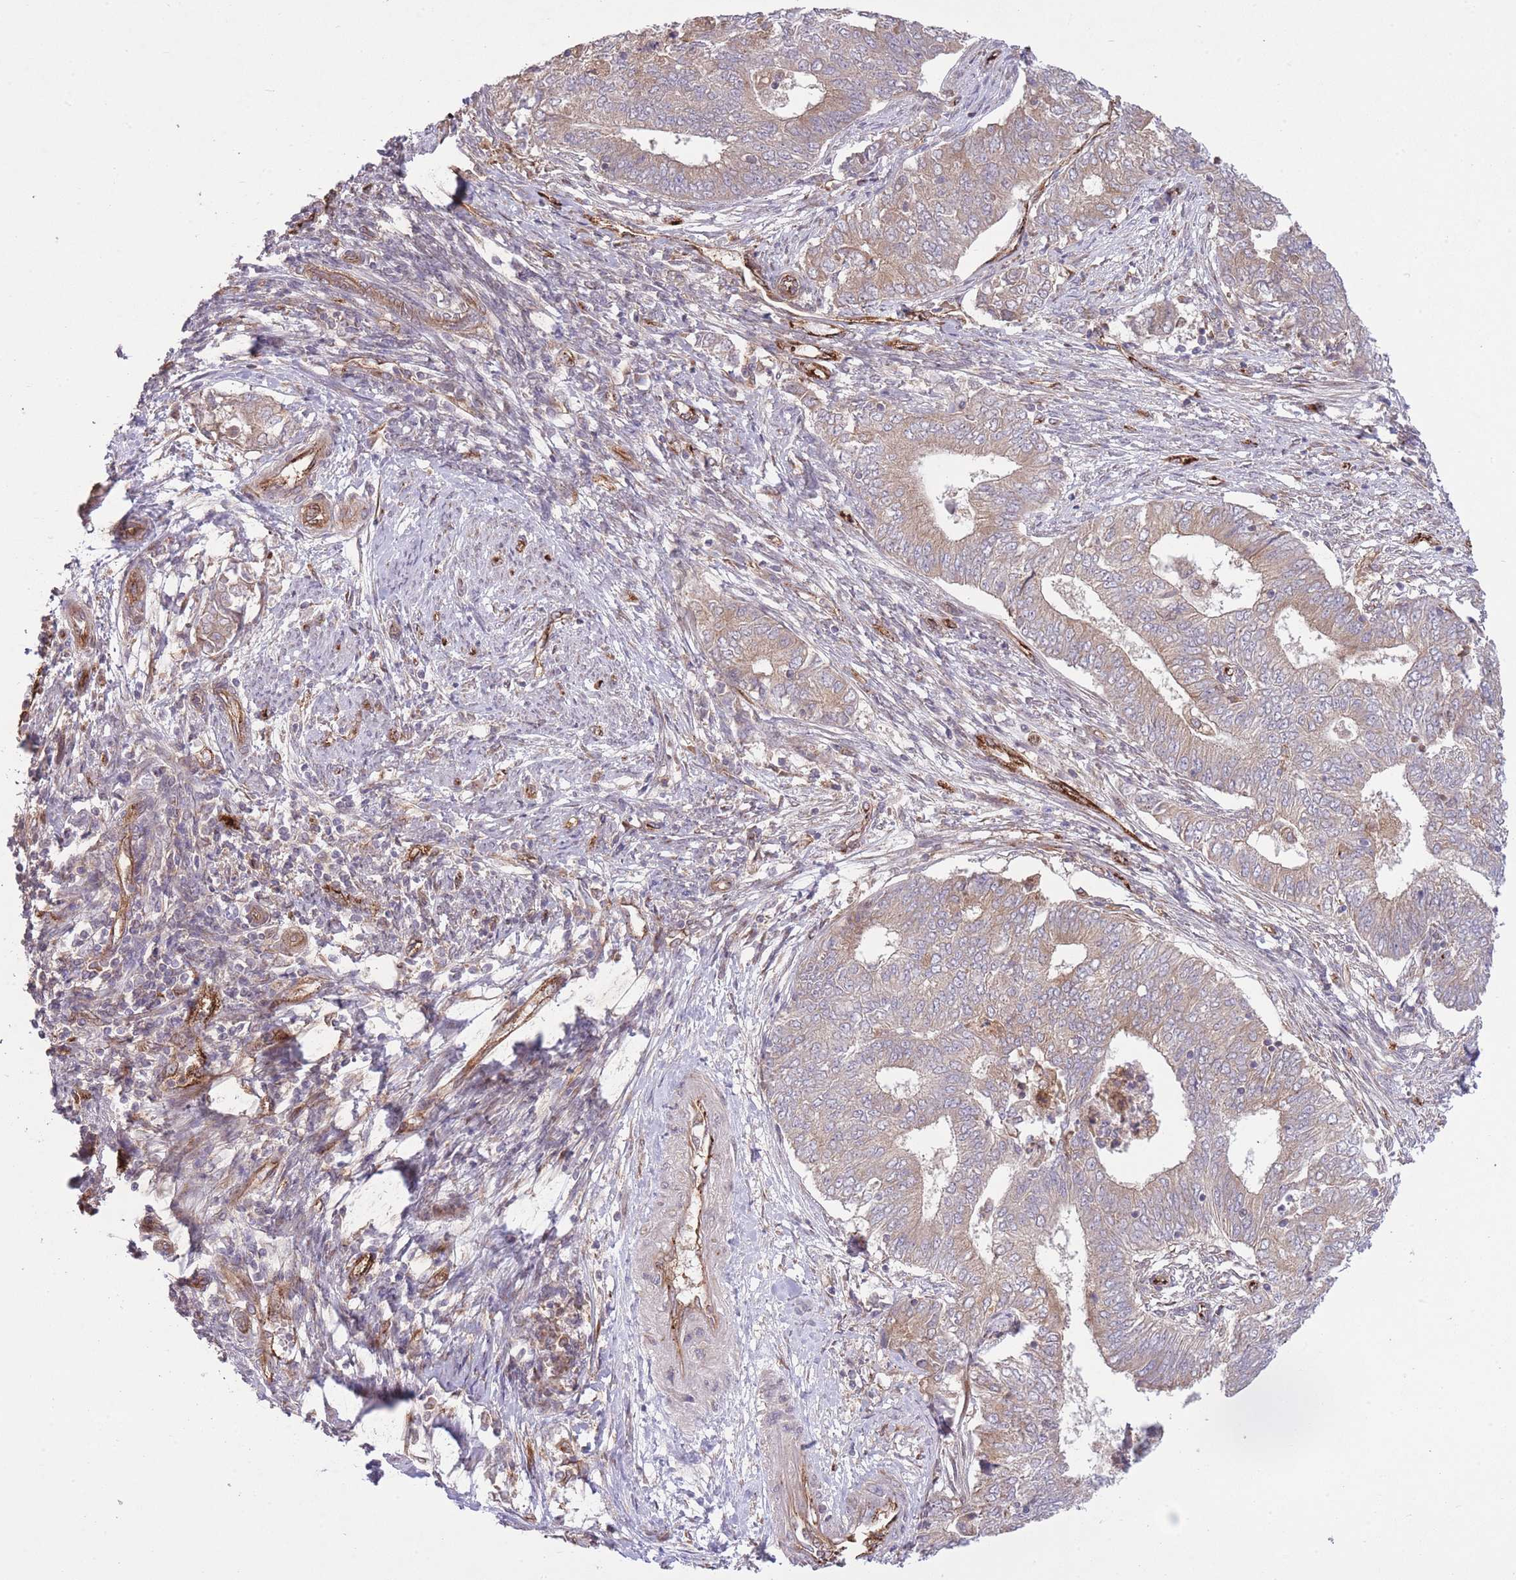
{"staining": {"intensity": "weak", "quantity": "<25%", "location": "cytoplasmic/membranous"}, "tissue": "endometrial cancer", "cell_type": "Tumor cells", "image_type": "cancer", "snomed": [{"axis": "morphology", "description": "Adenocarcinoma, NOS"}, {"axis": "topography", "description": "Endometrium"}], "caption": "Tumor cells are negative for protein expression in human endometrial cancer.", "gene": "CISH", "patient": {"sex": "female", "age": 62}}